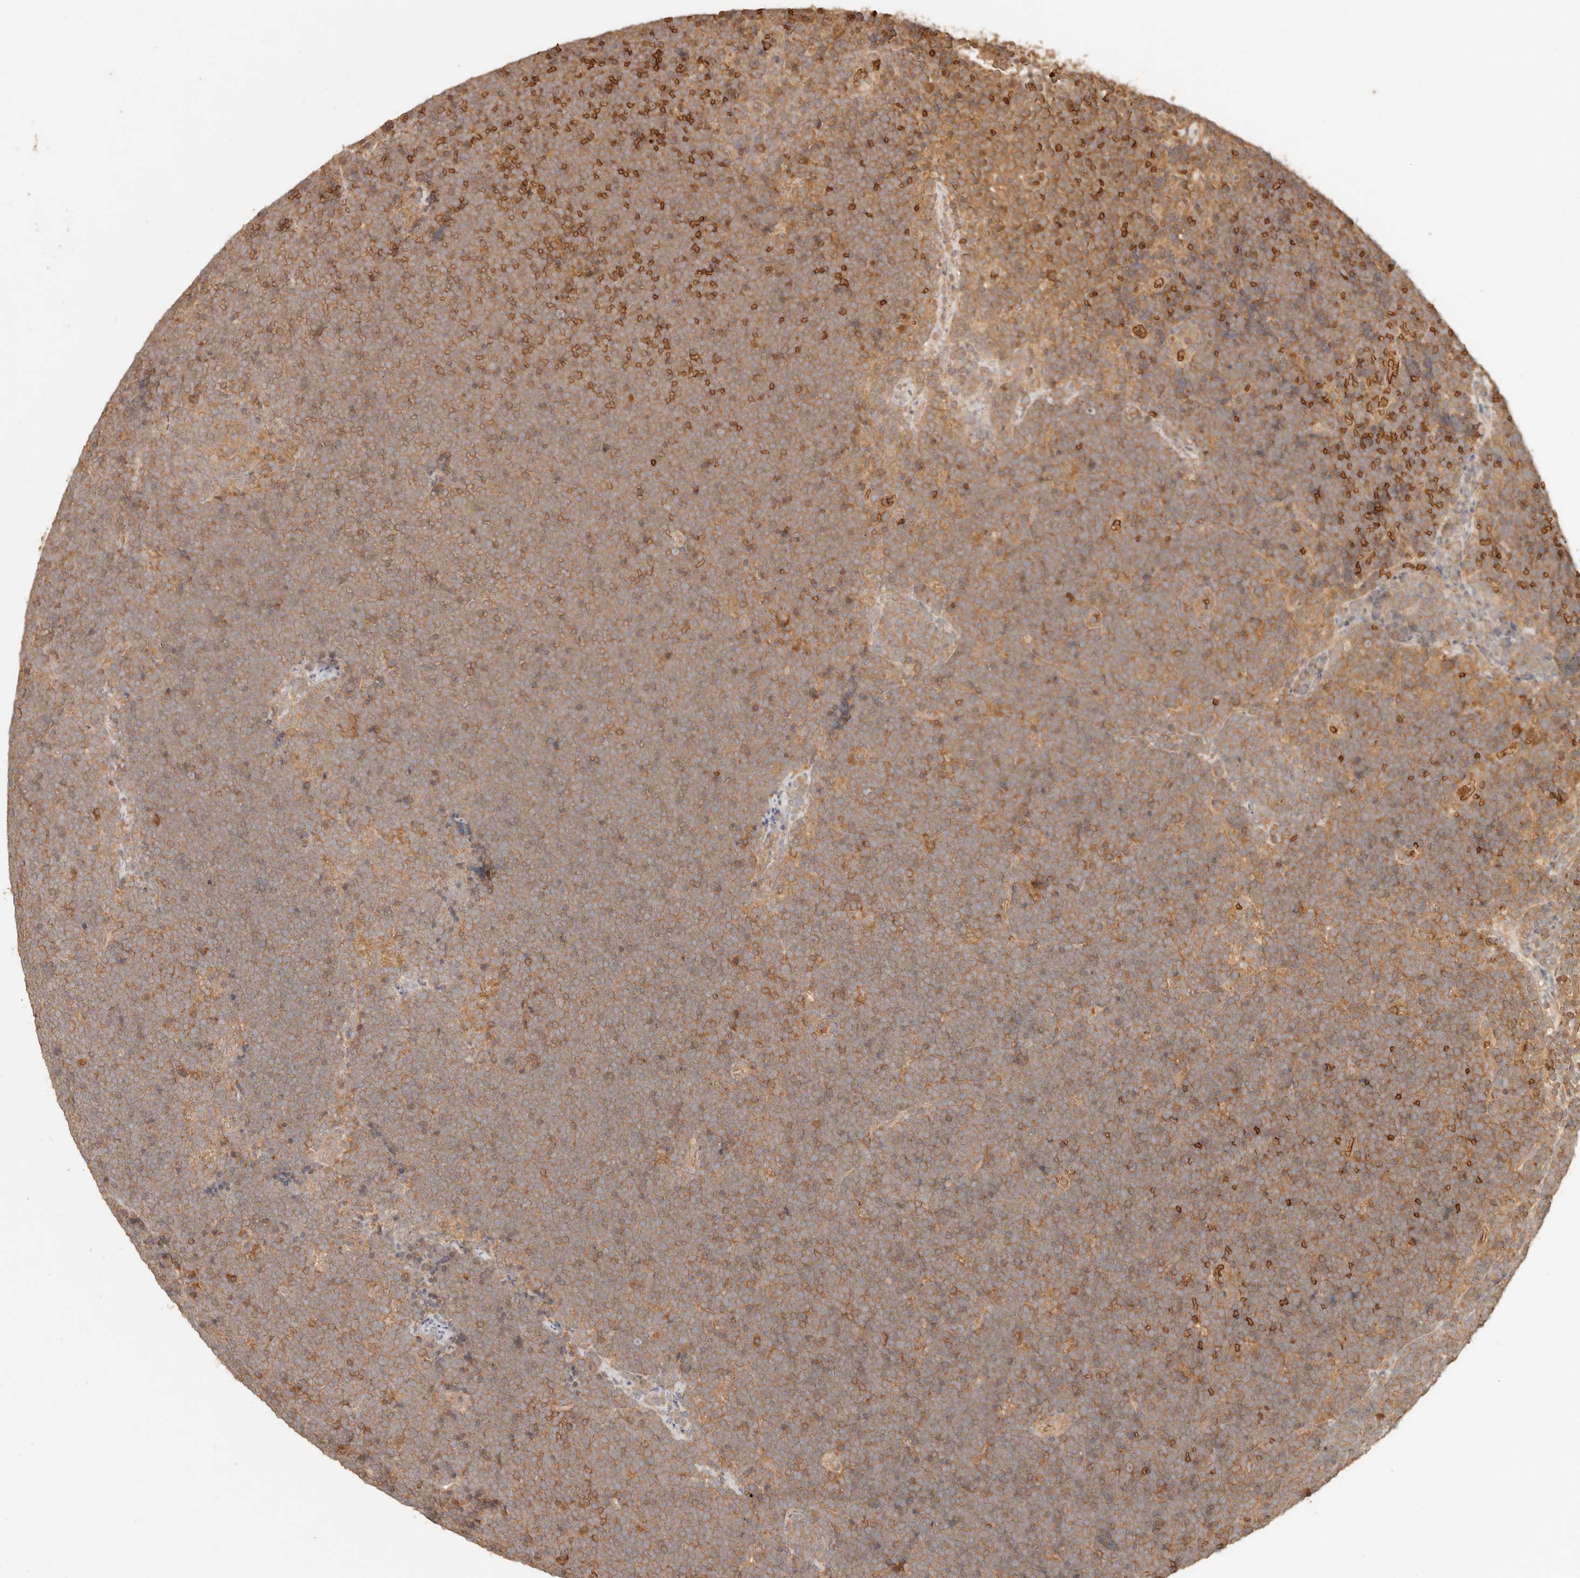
{"staining": {"intensity": "weak", "quantity": "25%-75%", "location": "cytoplasmic/membranous"}, "tissue": "lymphoma", "cell_type": "Tumor cells", "image_type": "cancer", "snomed": [{"axis": "morphology", "description": "Malignant lymphoma, non-Hodgkin's type, High grade"}, {"axis": "topography", "description": "Lymph node"}], "caption": "Tumor cells exhibit weak cytoplasmic/membranous staining in about 25%-75% of cells in lymphoma. Using DAB (brown) and hematoxylin (blue) stains, captured at high magnification using brightfield microscopy.", "gene": "INTS11", "patient": {"sex": "male", "age": 13}}